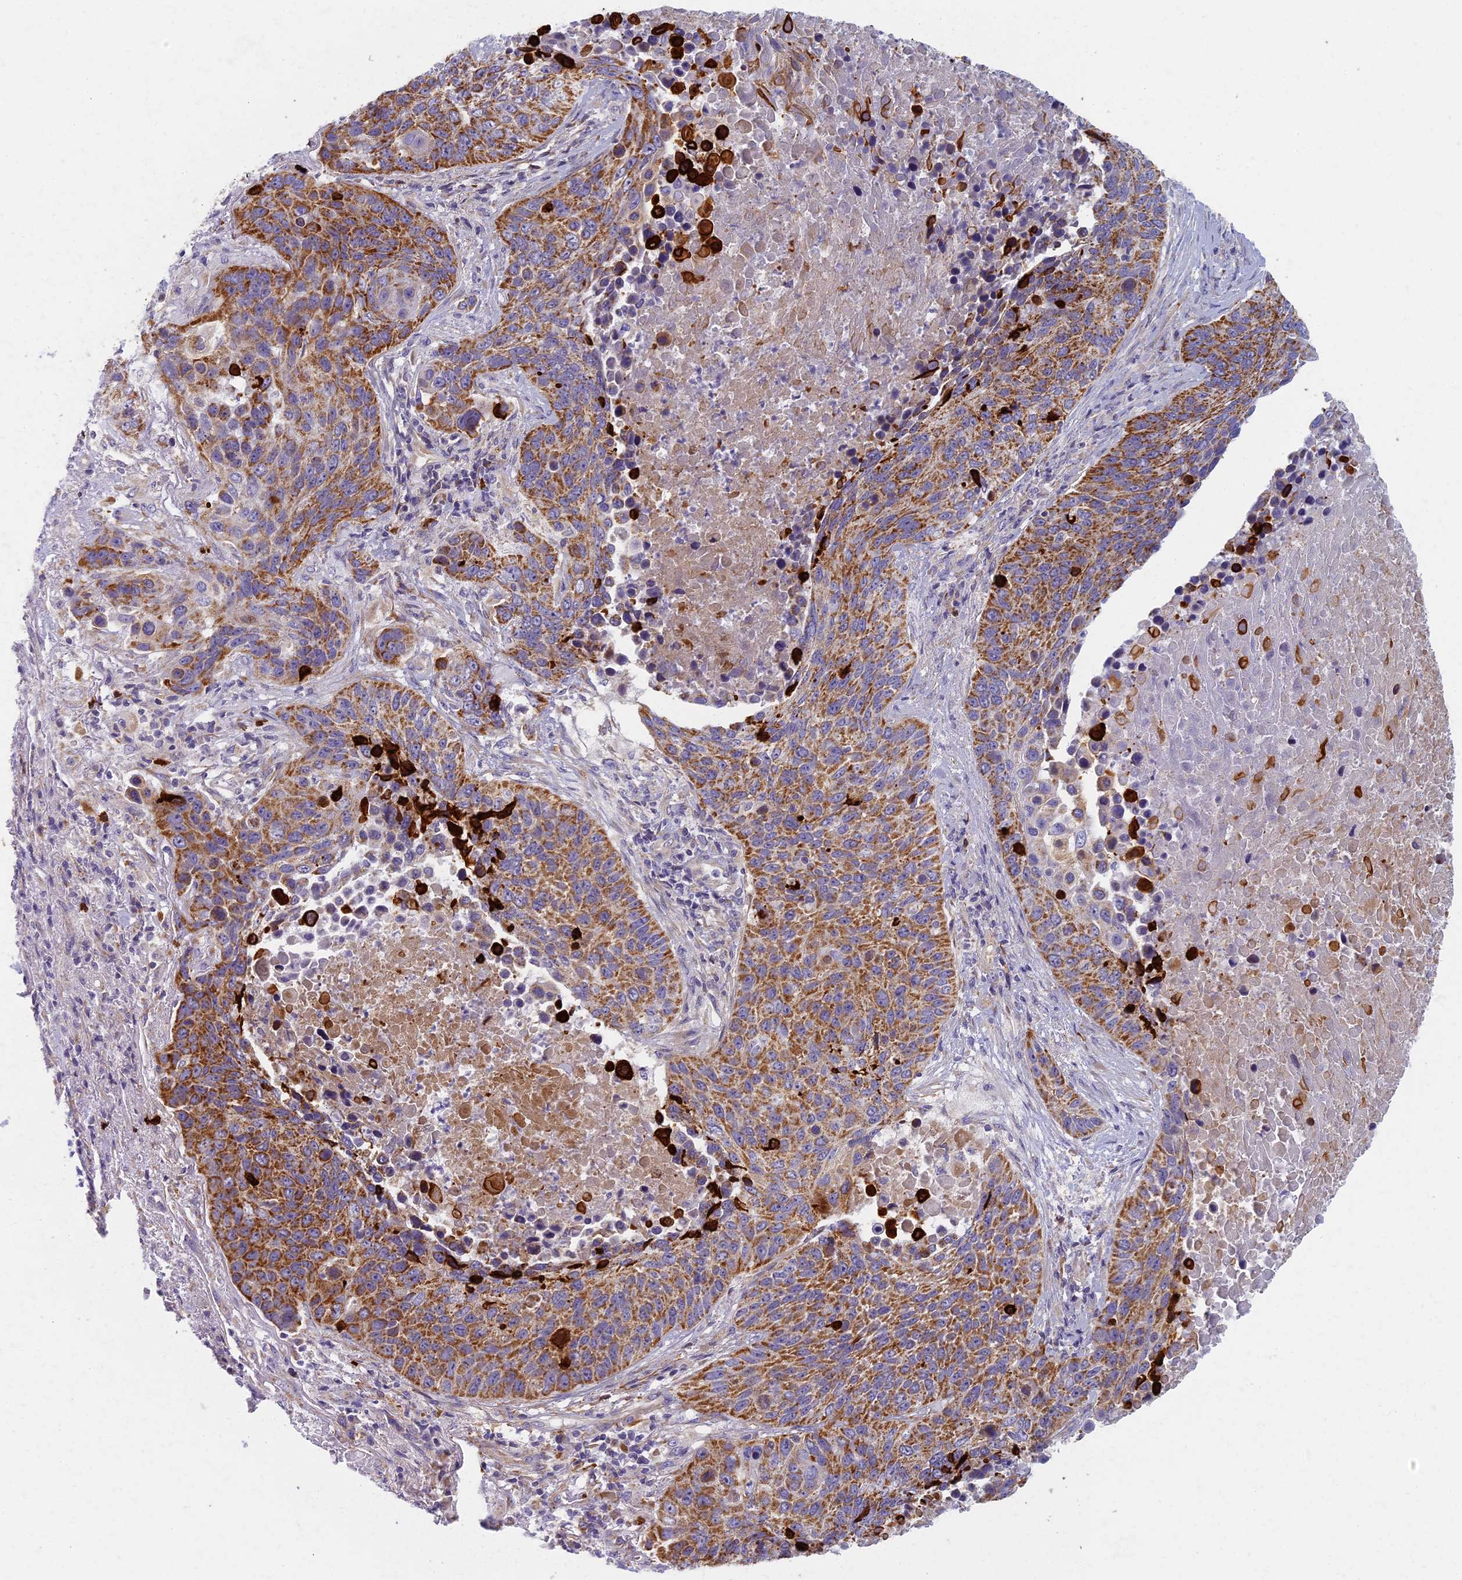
{"staining": {"intensity": "moderate", "quantity": ">75%", "location": "cytoplasmic/membranous"}, "tissue": "lung cancer", "cell_type": "Tumor cells", "image_type": "cancer", "snomed": [{"axis": "morphology", "description": "Normal tissue, NOS"}, {"axis": "morphology", "description": "Squamous cell carcinoma, NOS"}, {"axis": "topography", "description": "Lymph node"}, {"axis": "topography", "description": "Lung"}], "caption": "Lung squamous cell carcinoma stained with DAB immunohistochemistry reveals medium levels of moderate cytoplasmic/membranous expression in approximately >75% of tumor cells.", "gene": "MRPS25", "patient": {"sex": "male", "age": 66}}